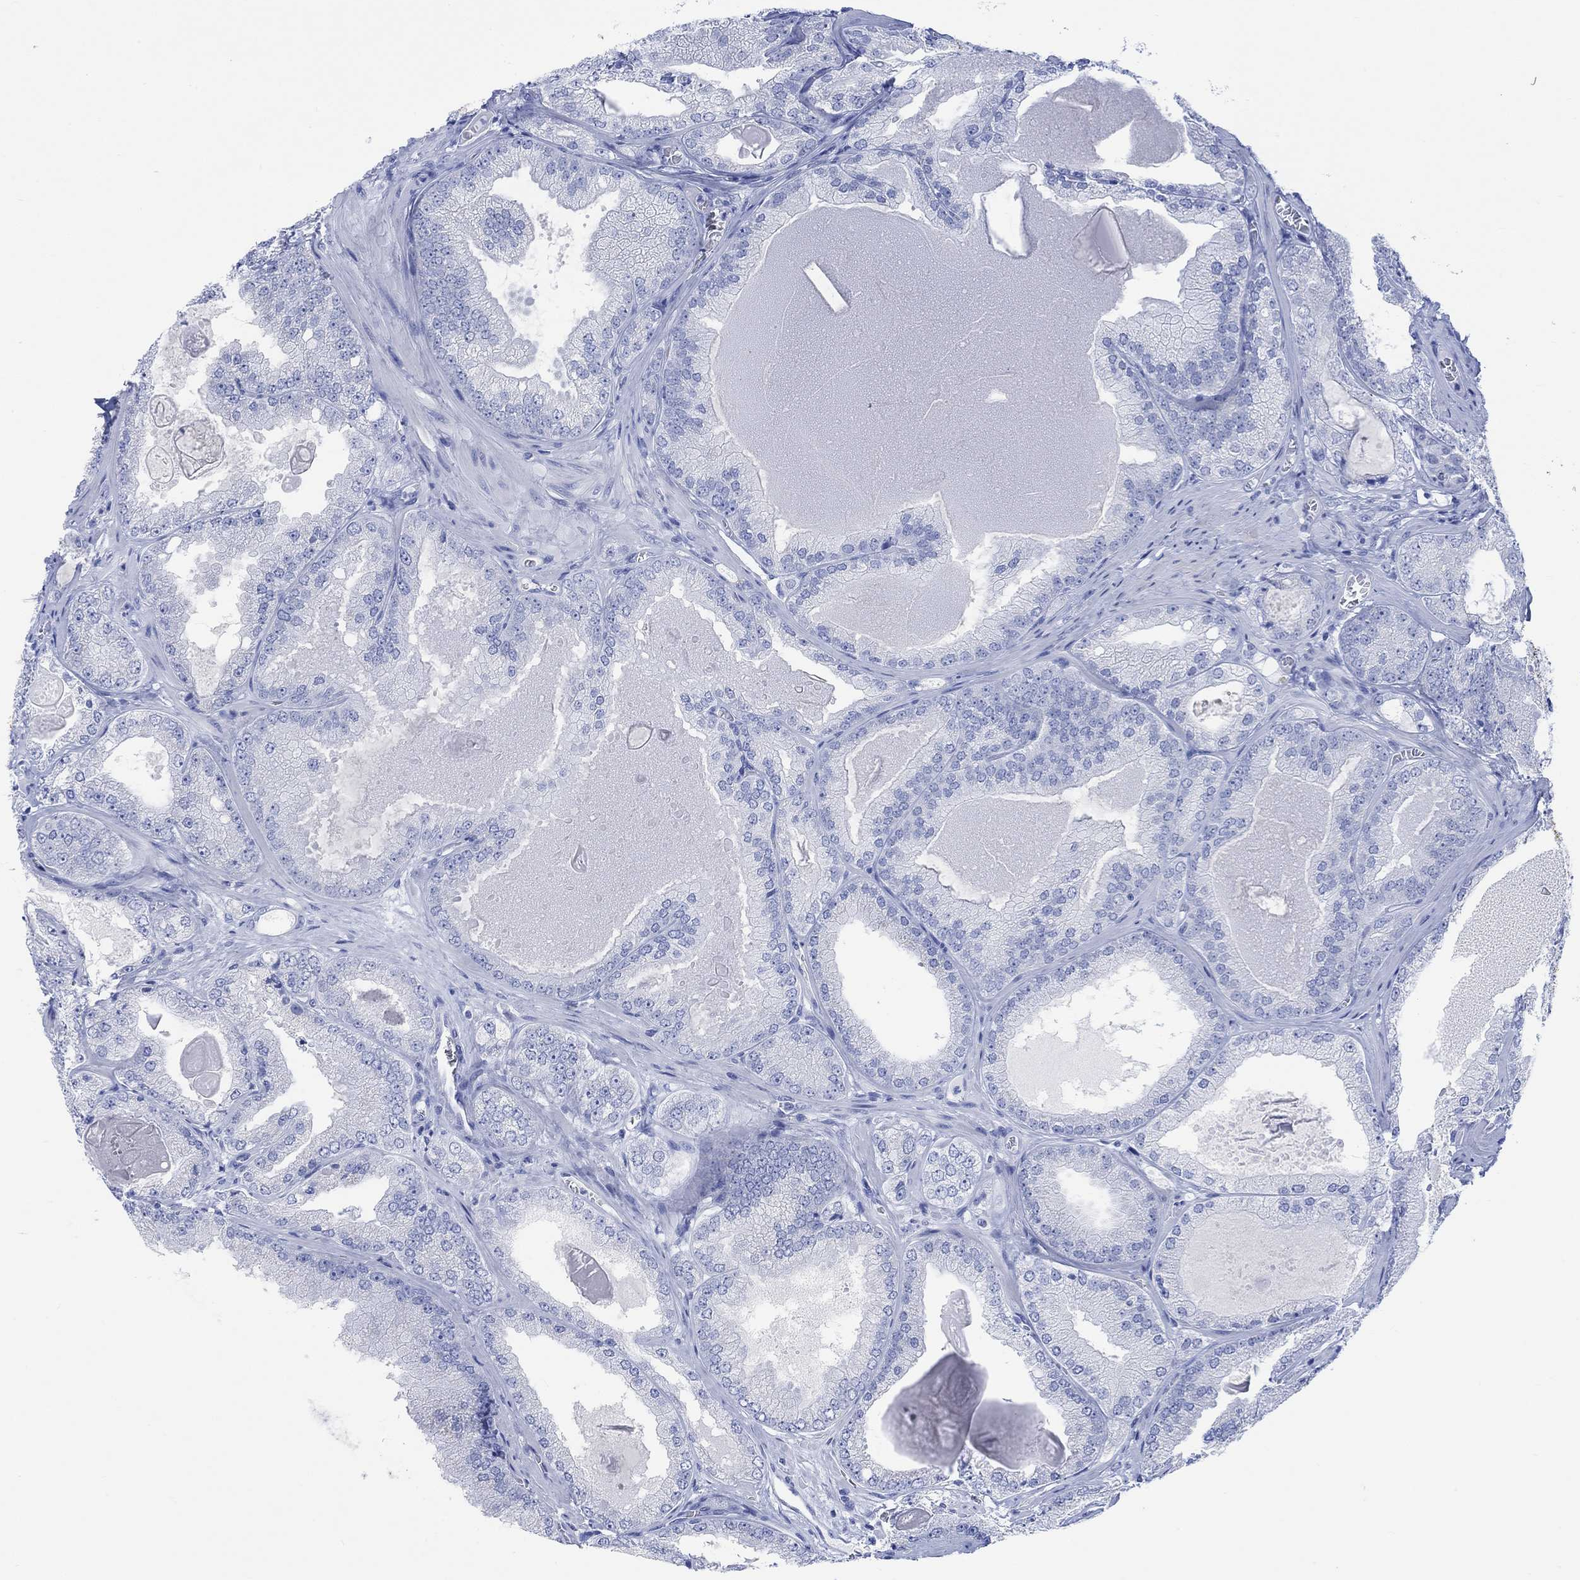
{"staining": {"intensity": "negative", "quantity": "none", "location": "none"}, "tissue": "prostate cancer", "cell_type": "Tumor cells", "image_type": "cancer", "snomed": [{"axis": "morphology", "description": "Adenocarcinoma, Low grade"}, {"axis": "topography", "description": "Prostate"}], "caption": "A histopathology image of human prostate adenocarcinoma (low-grade) is negative for staining in tumor cells. Brightfield microscopy of immunohistochemistry stained with DAB (3,3'-diaminobenzidine) (brown) and hematoxylin (blue), captured at high magnification.", "gene": "CALCA", "patient": {"sex": "male", "age": 72}}